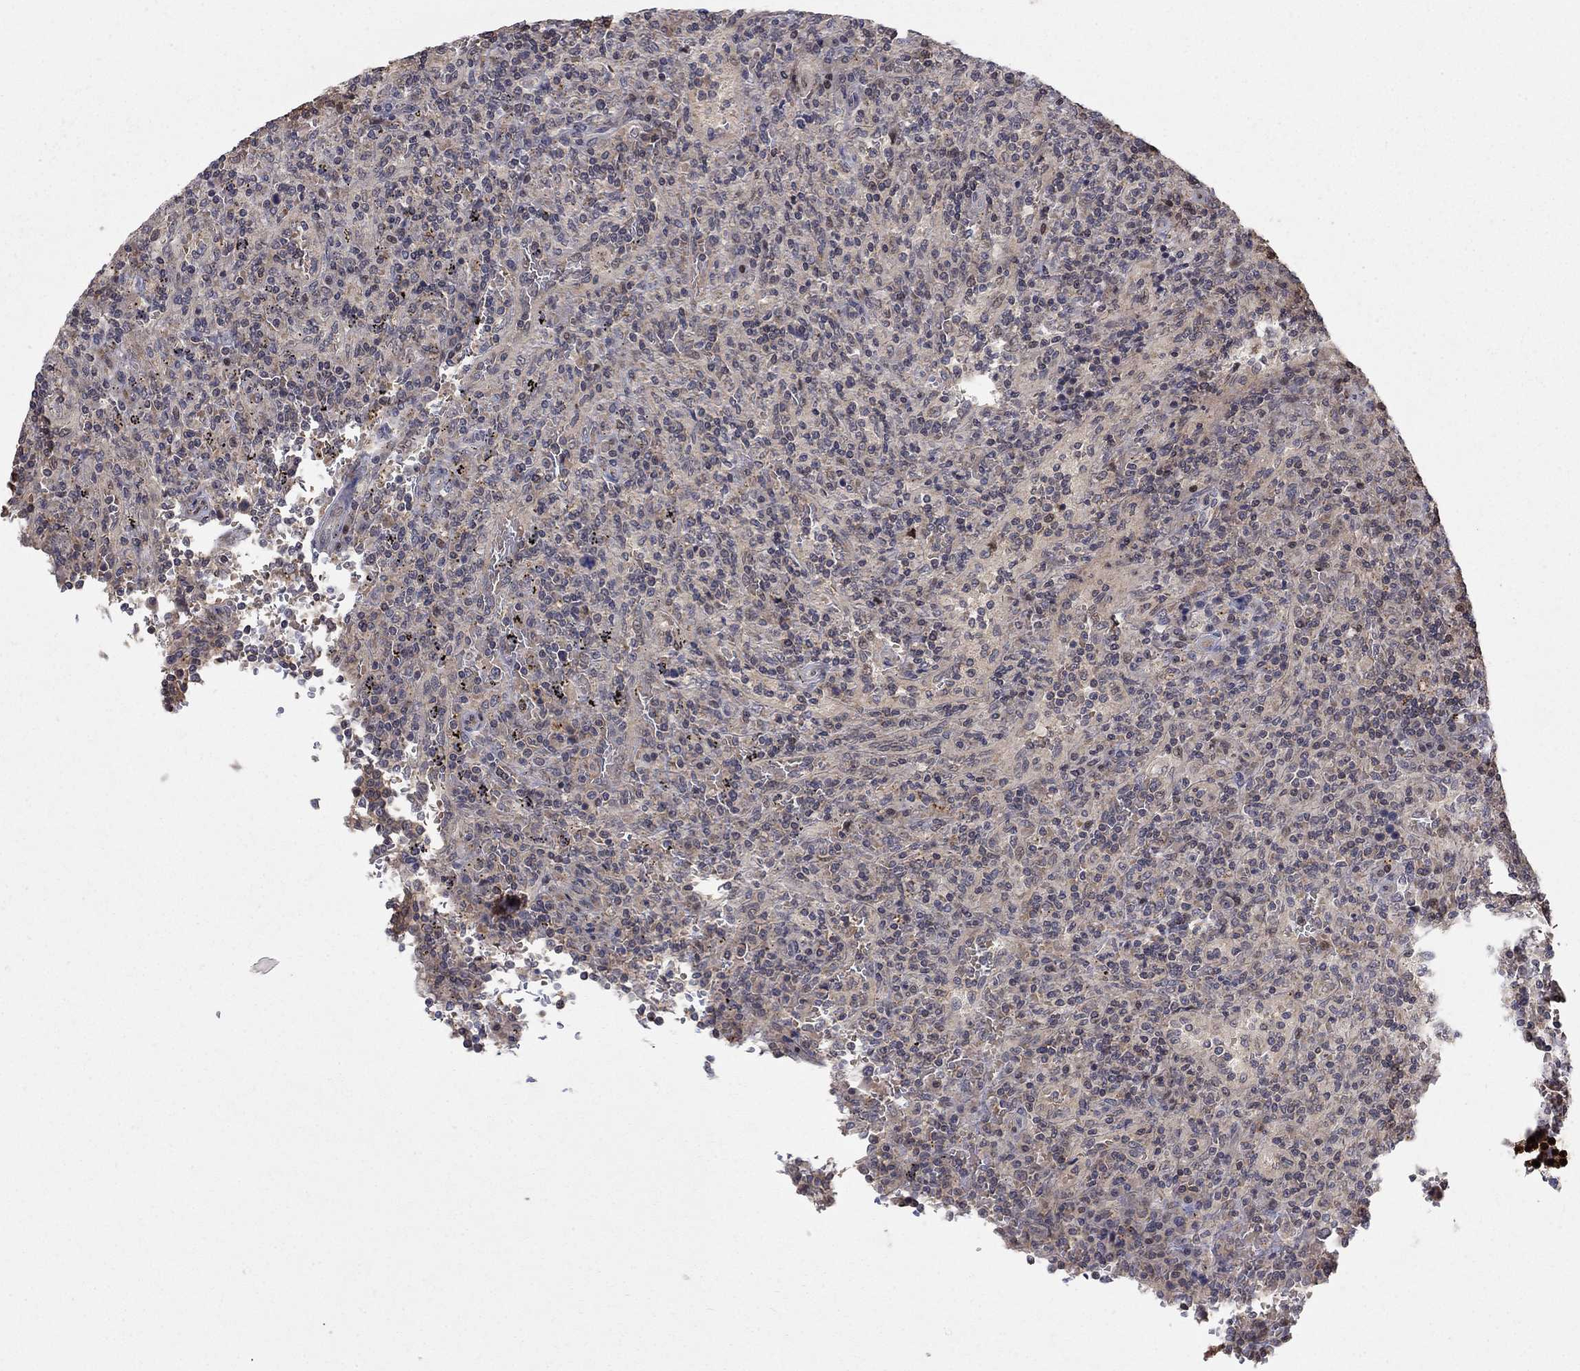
{"staining": {"intensity": "moderate", "quantity": "<25%", "location": "cytoplasmic/membranous"}, "tissue": "lymphoma", "cell_type": "Tumor cells", "image_type": "cancer", "snomed": [{"axis": "morphology", "description": "Malignant lymphoma, non-Hodgkin's type, Low grade"}, {"axis": "topography", "description": "Spleen"}], "caption": "Immunohistochemistry (IHC) of malignant lymphoma, non-Hodgkin's type (low-grade) displays low levels of moderate cytoplasmic/membranous expression in about <25% of tumor cells.", "gene": "LPCAT4", "patient": {"sex": "male", "age": 62}}